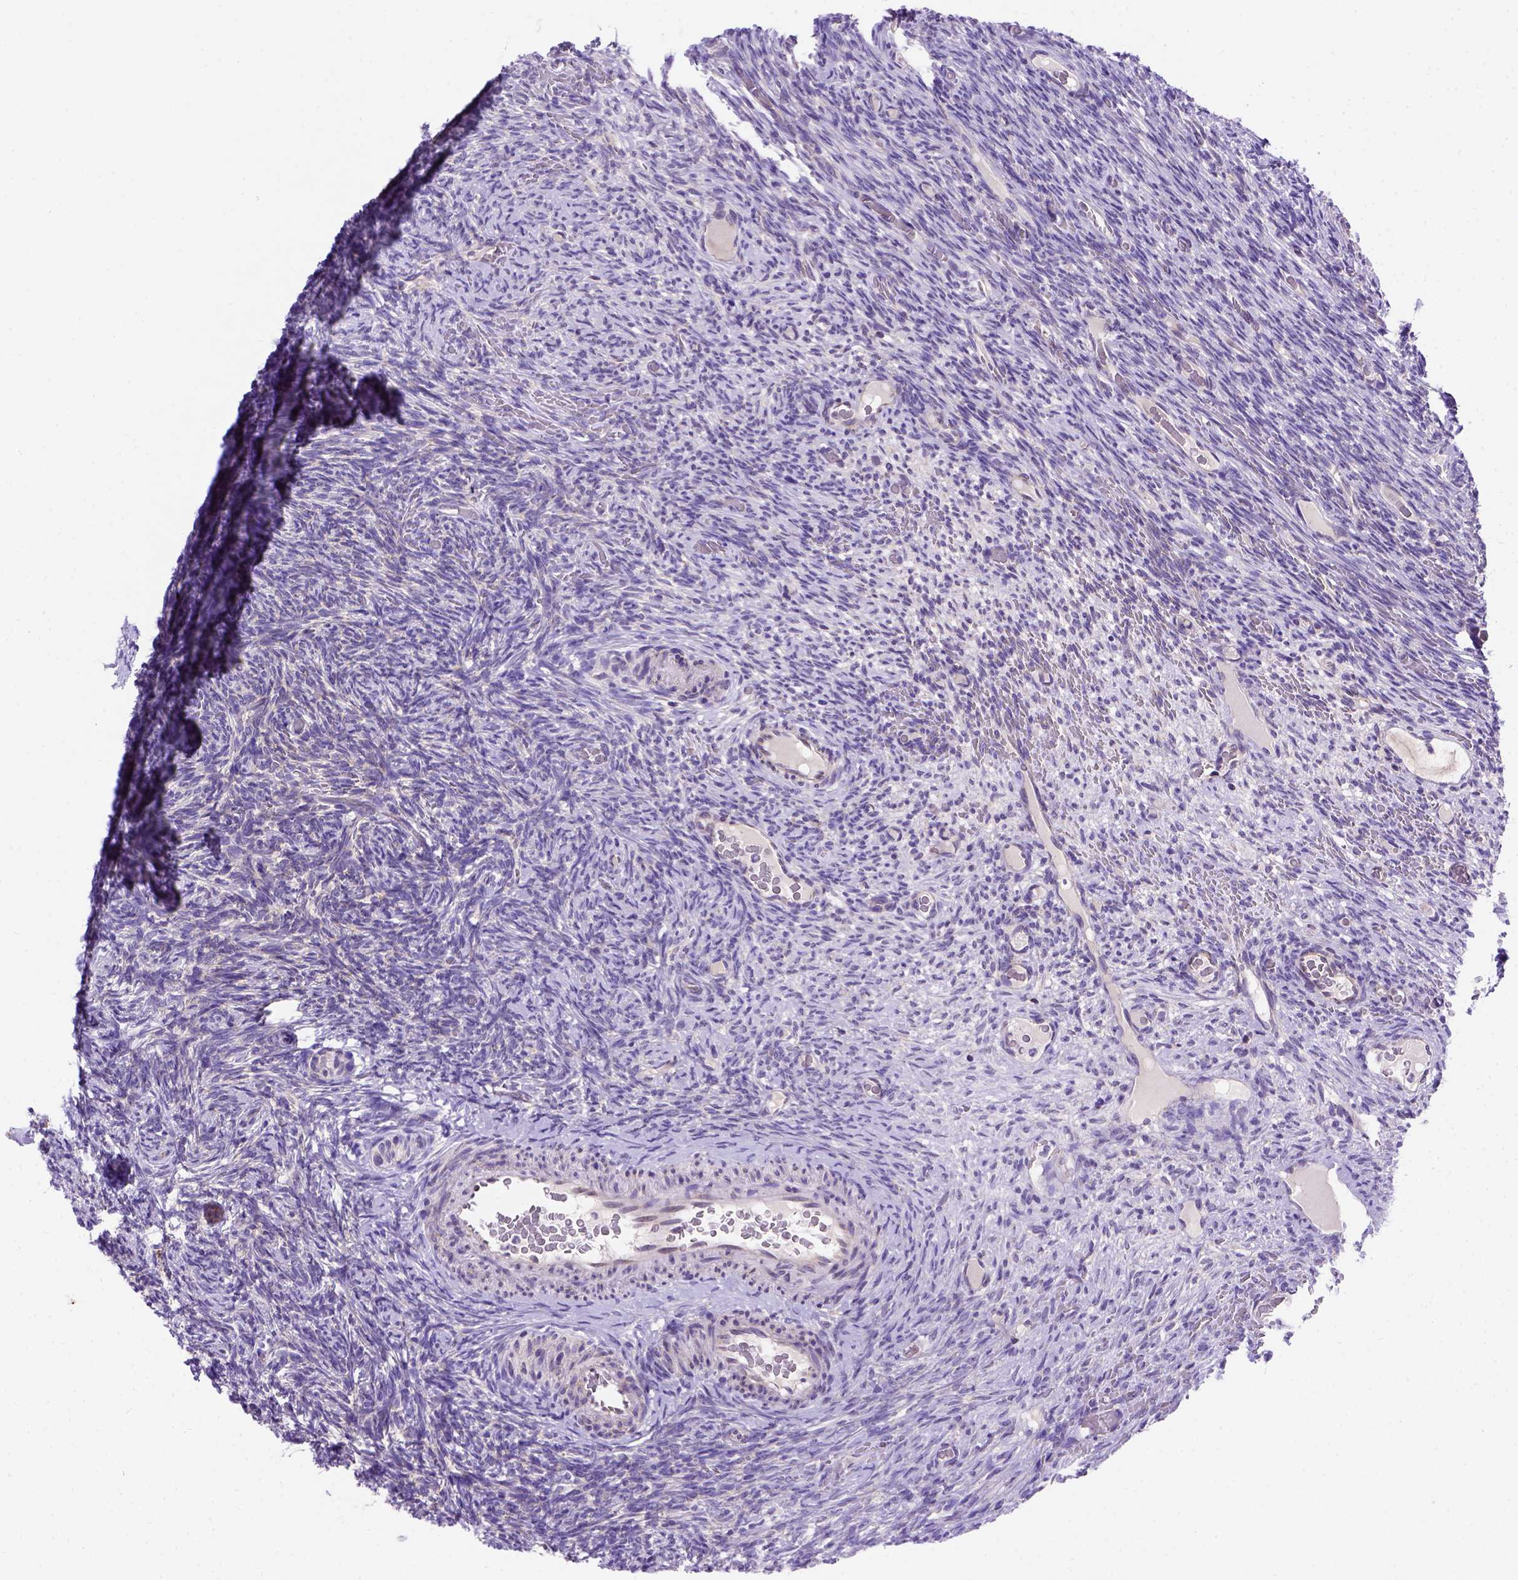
{"staining": {"intensity": "negative", "quantity": "none", "location": "none"}, "tissue": "ovary", "cell_type": "Follicle cells", "image_type": "normal", "snomed": [{"axis": "morphology", "description": "Normal tissue, NOS"}, {"axis": "topography", "description": "Ovary"}], "caption": "Immunohistochemistry photomicrograph of normal ovary stained for a protein (brown), which shows no expression in follicle cells.", "gene": "FOXI1", "patient": {"sex": "female", "age": 34}}